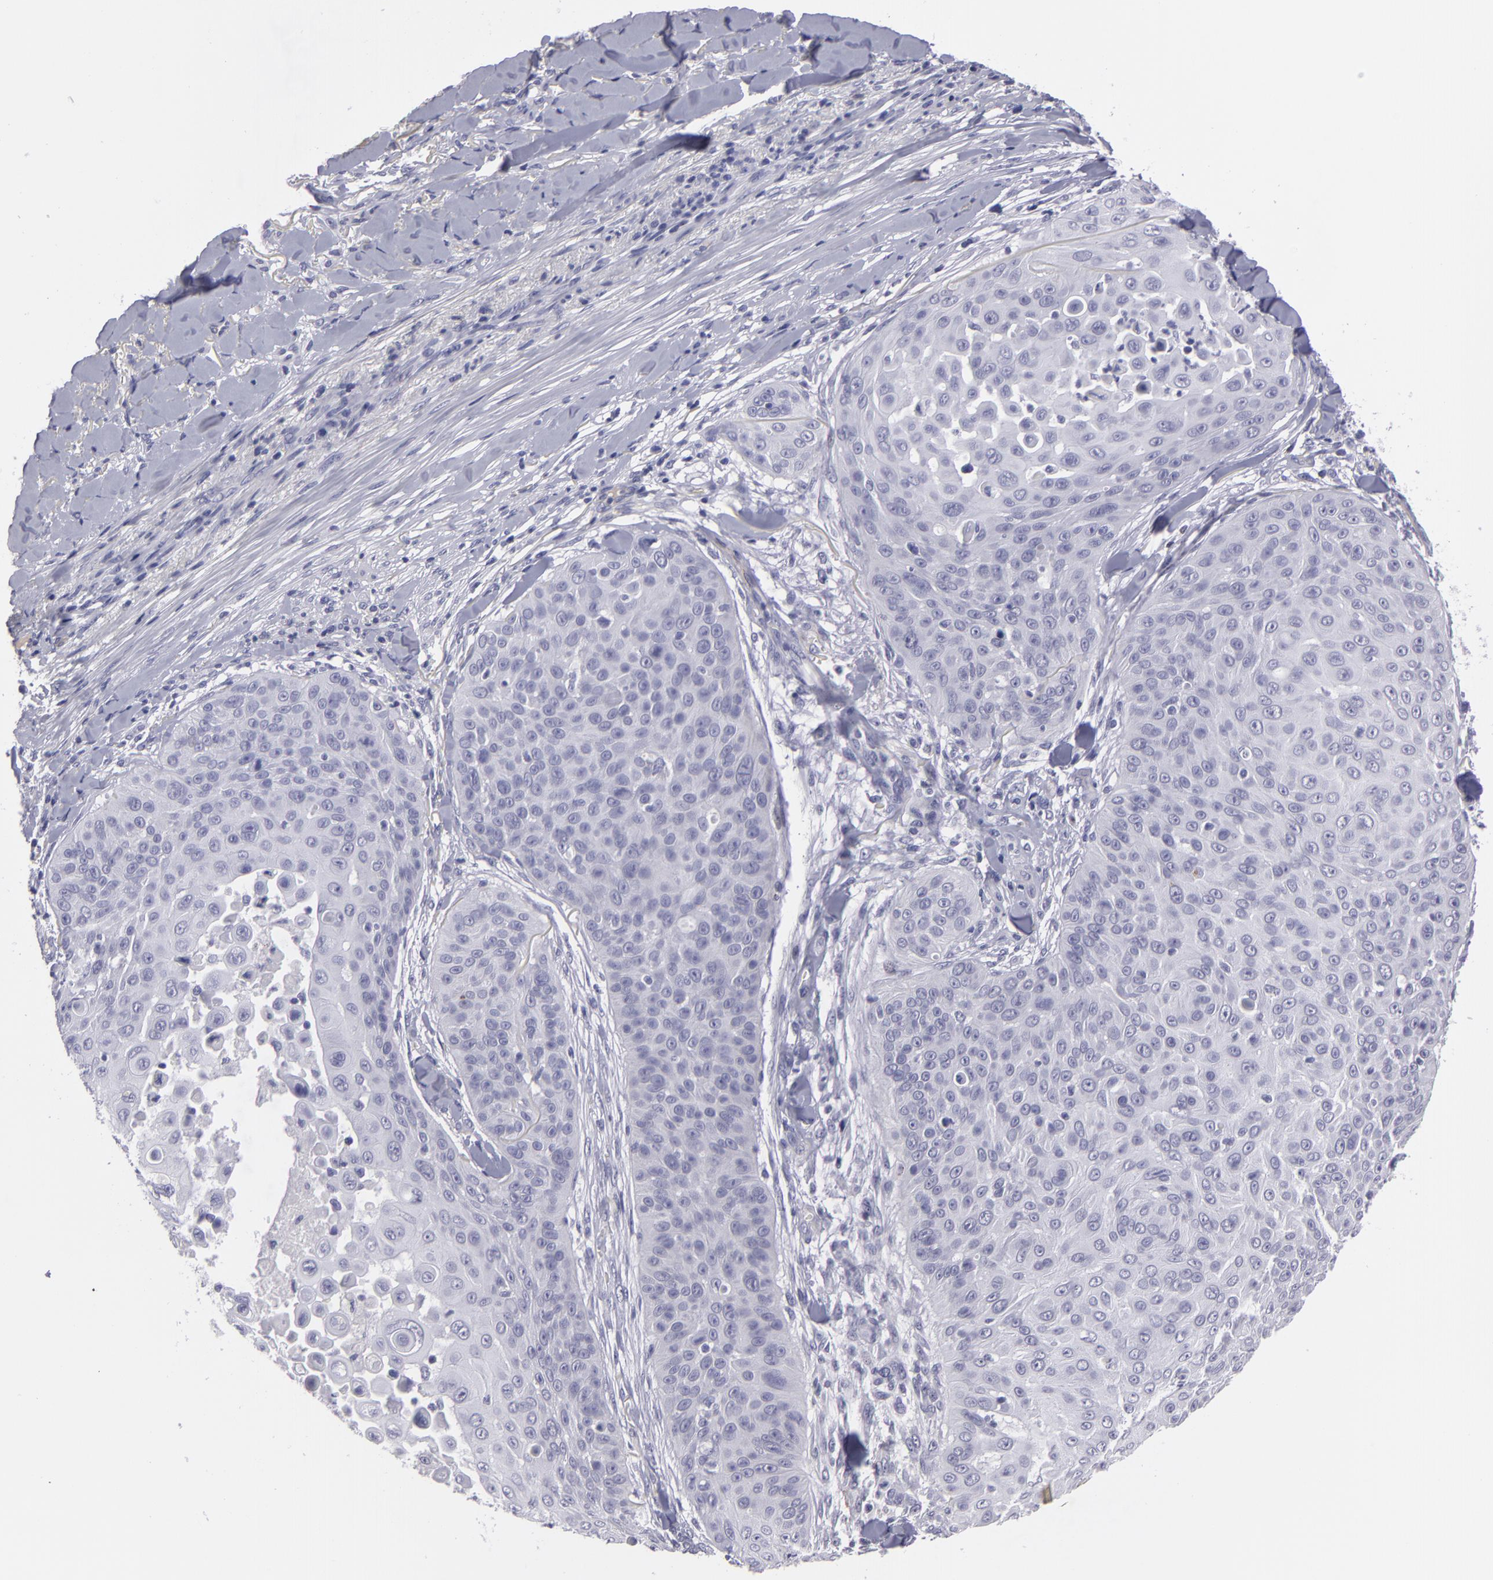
{"staining": {"intensity": "negative", "quantity": "none", "location": "none"}, "tissue": "skin cancer", "cell_type": "Tumor cells", "image_type": "cancer", "snomed": [{"axis": "morphology", "description": "Squamous cell carcinoma, NOS"}, {"axis": "topography", "description": "Skin"}], "caption": "Immunohistochemical staining of human skin cancer exhibits no significant positivity in tumor cells.", "gene": "CTNNB1", "patient": {"sex": "male", "age": 82}}